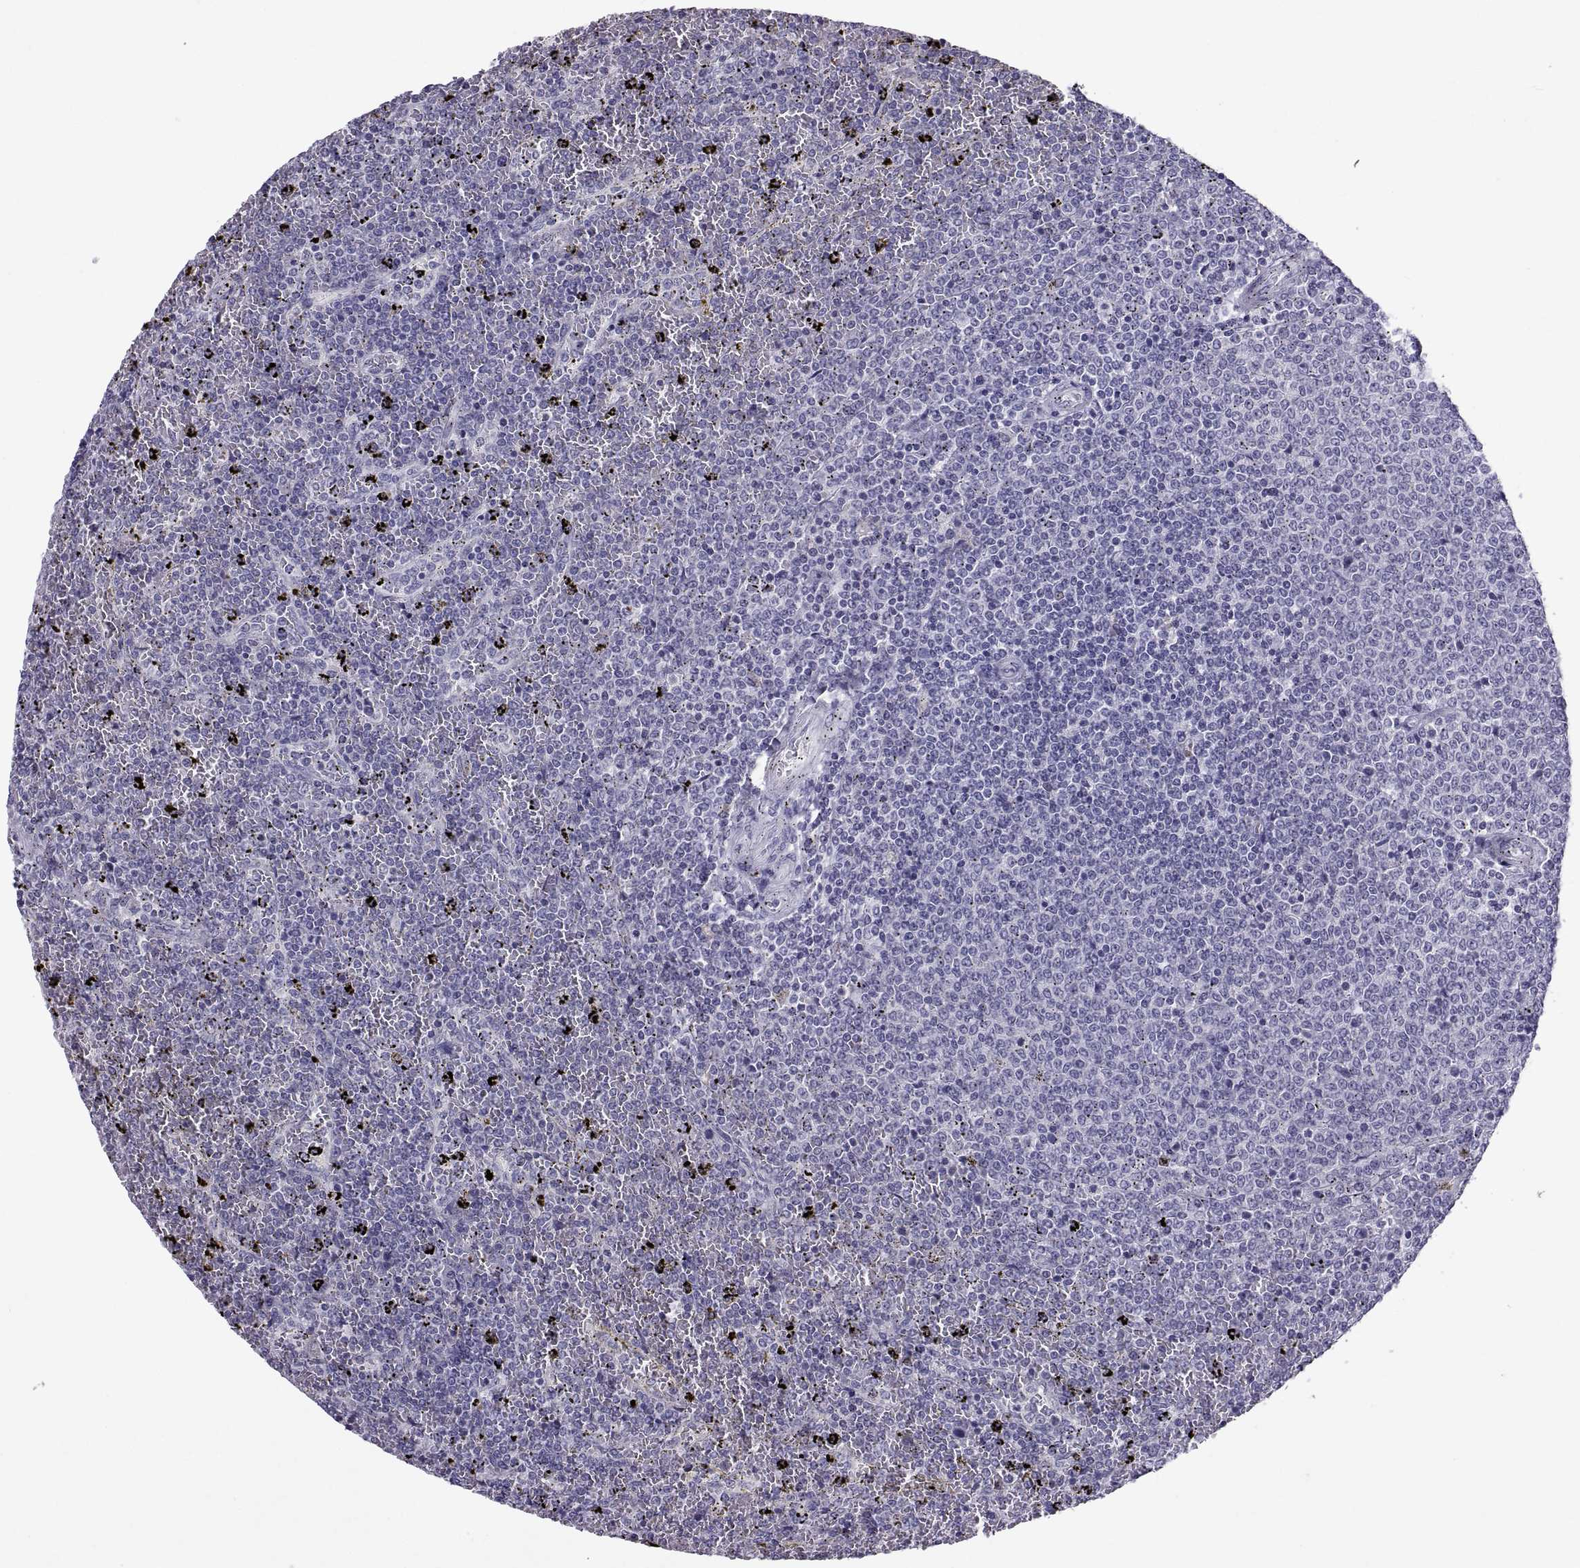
{"staining": {"intensity": "negative", "quantity": "none", "location": "none"}, "tissue": "lymphoma", "cell_type": "Tumor cells", "image_type": "cancer", "snomed": [{"axis": "morphology", "description": "Malignant lymphoma, non-Hodgkin's type, Low grade"}, {"axis": "topography", "description": "Spleen"}], "caption": "An immunohistochemistry (IHC) image of low-grade malignant lymphoma, non-Hodgkin's type is shown. There is no staining in tumor cells of low-grade malignant lymphoma, non-Hodgkin's type.", "gene": "SOX21", "patient": {"sex": "female", "age": 77}}